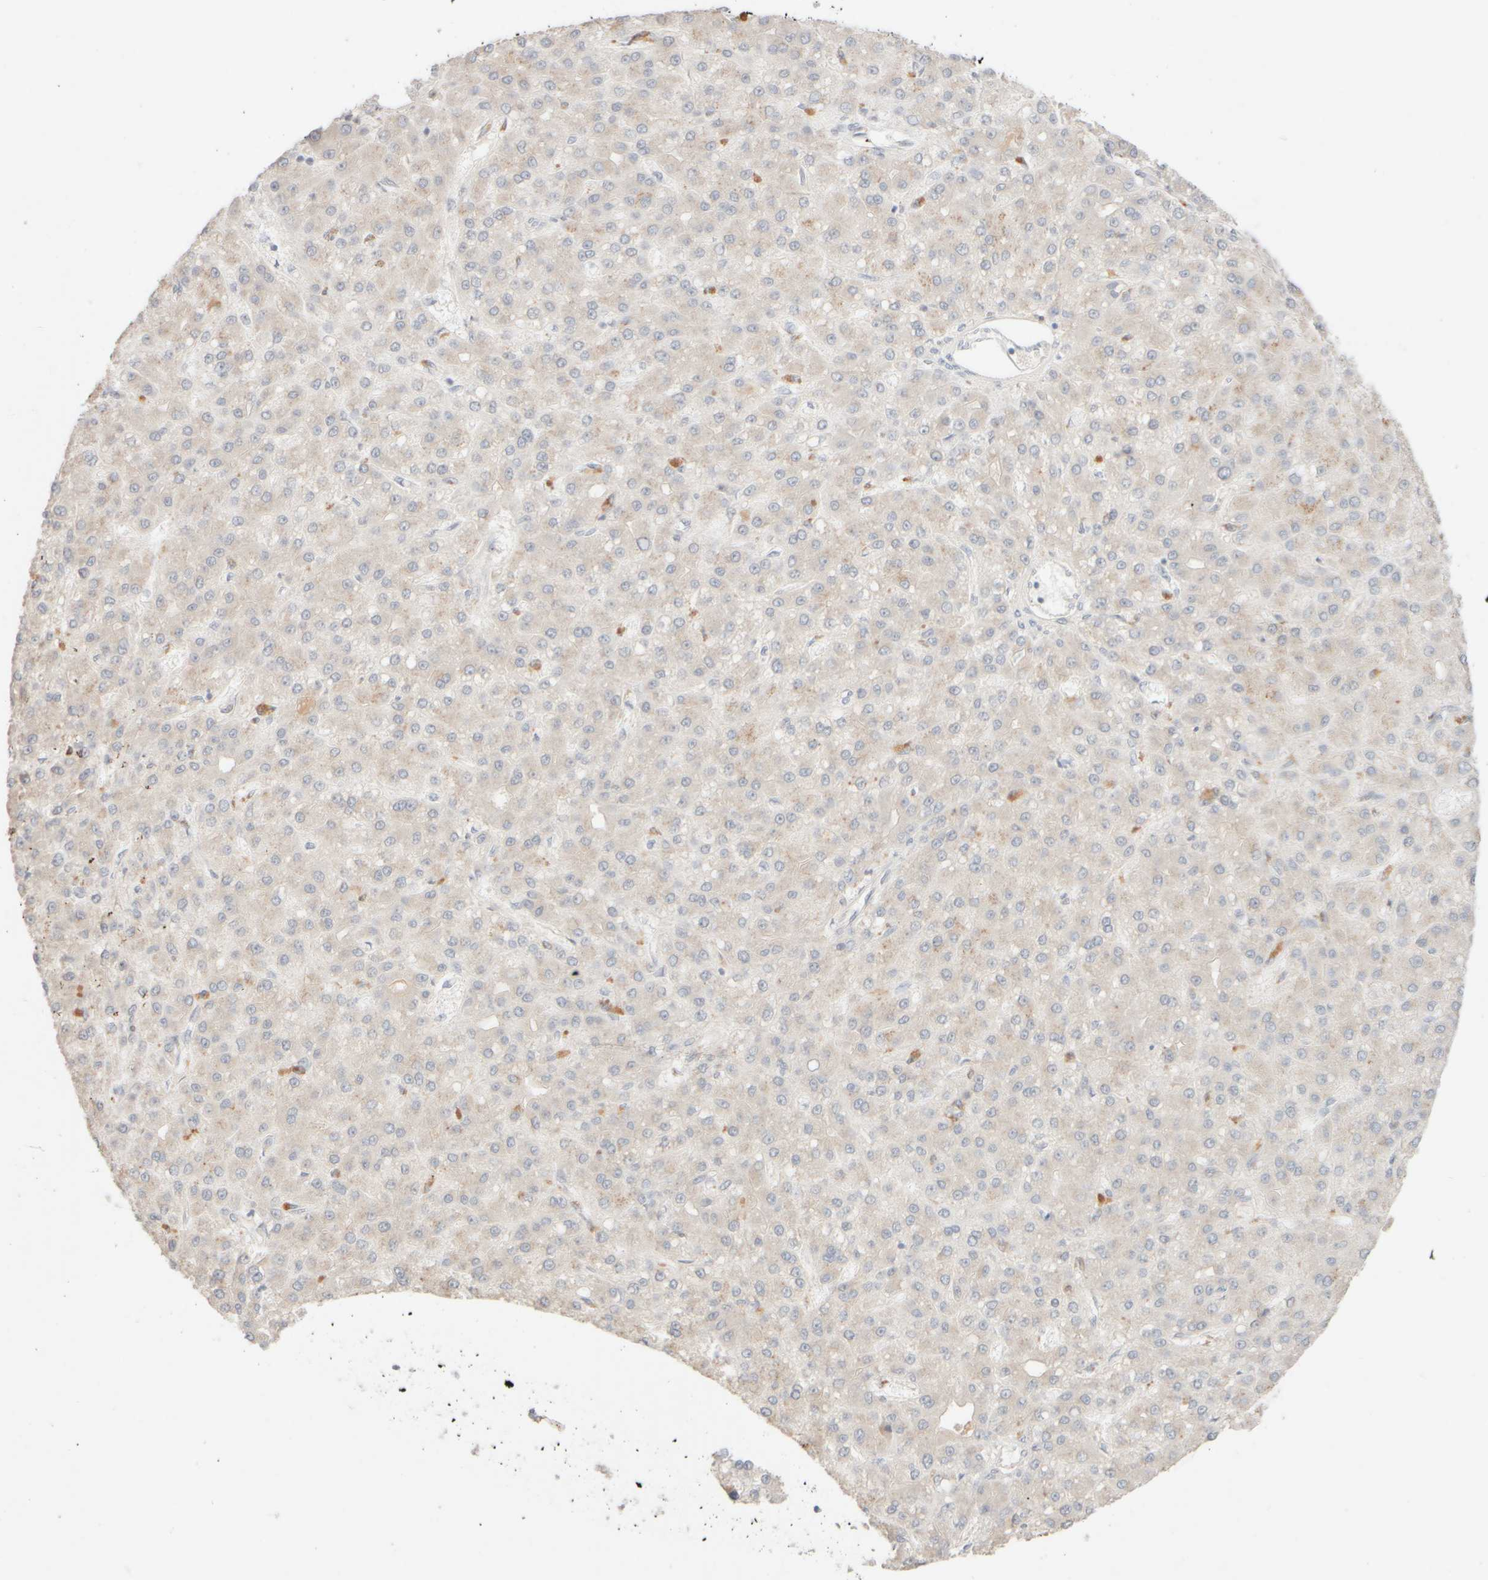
{"staining": {"intensity": "negative", "quantity": "none", "location": "none"}, "tissue": "liver cancer", "cell_type": "Tumor cells", "image_type": "cancer", "snomed": [{"axis": "morphology", "description": "Carcinoma, Hepatocellular, NOS"}, {"axis": "topography", "description": "Liver"}], "caption": "Tumor cells are negative for brown protein staining in liver hepatocellular carcinoma.", "gene": "SNTB1", "patient": {"sex": "male", "age": 67}}